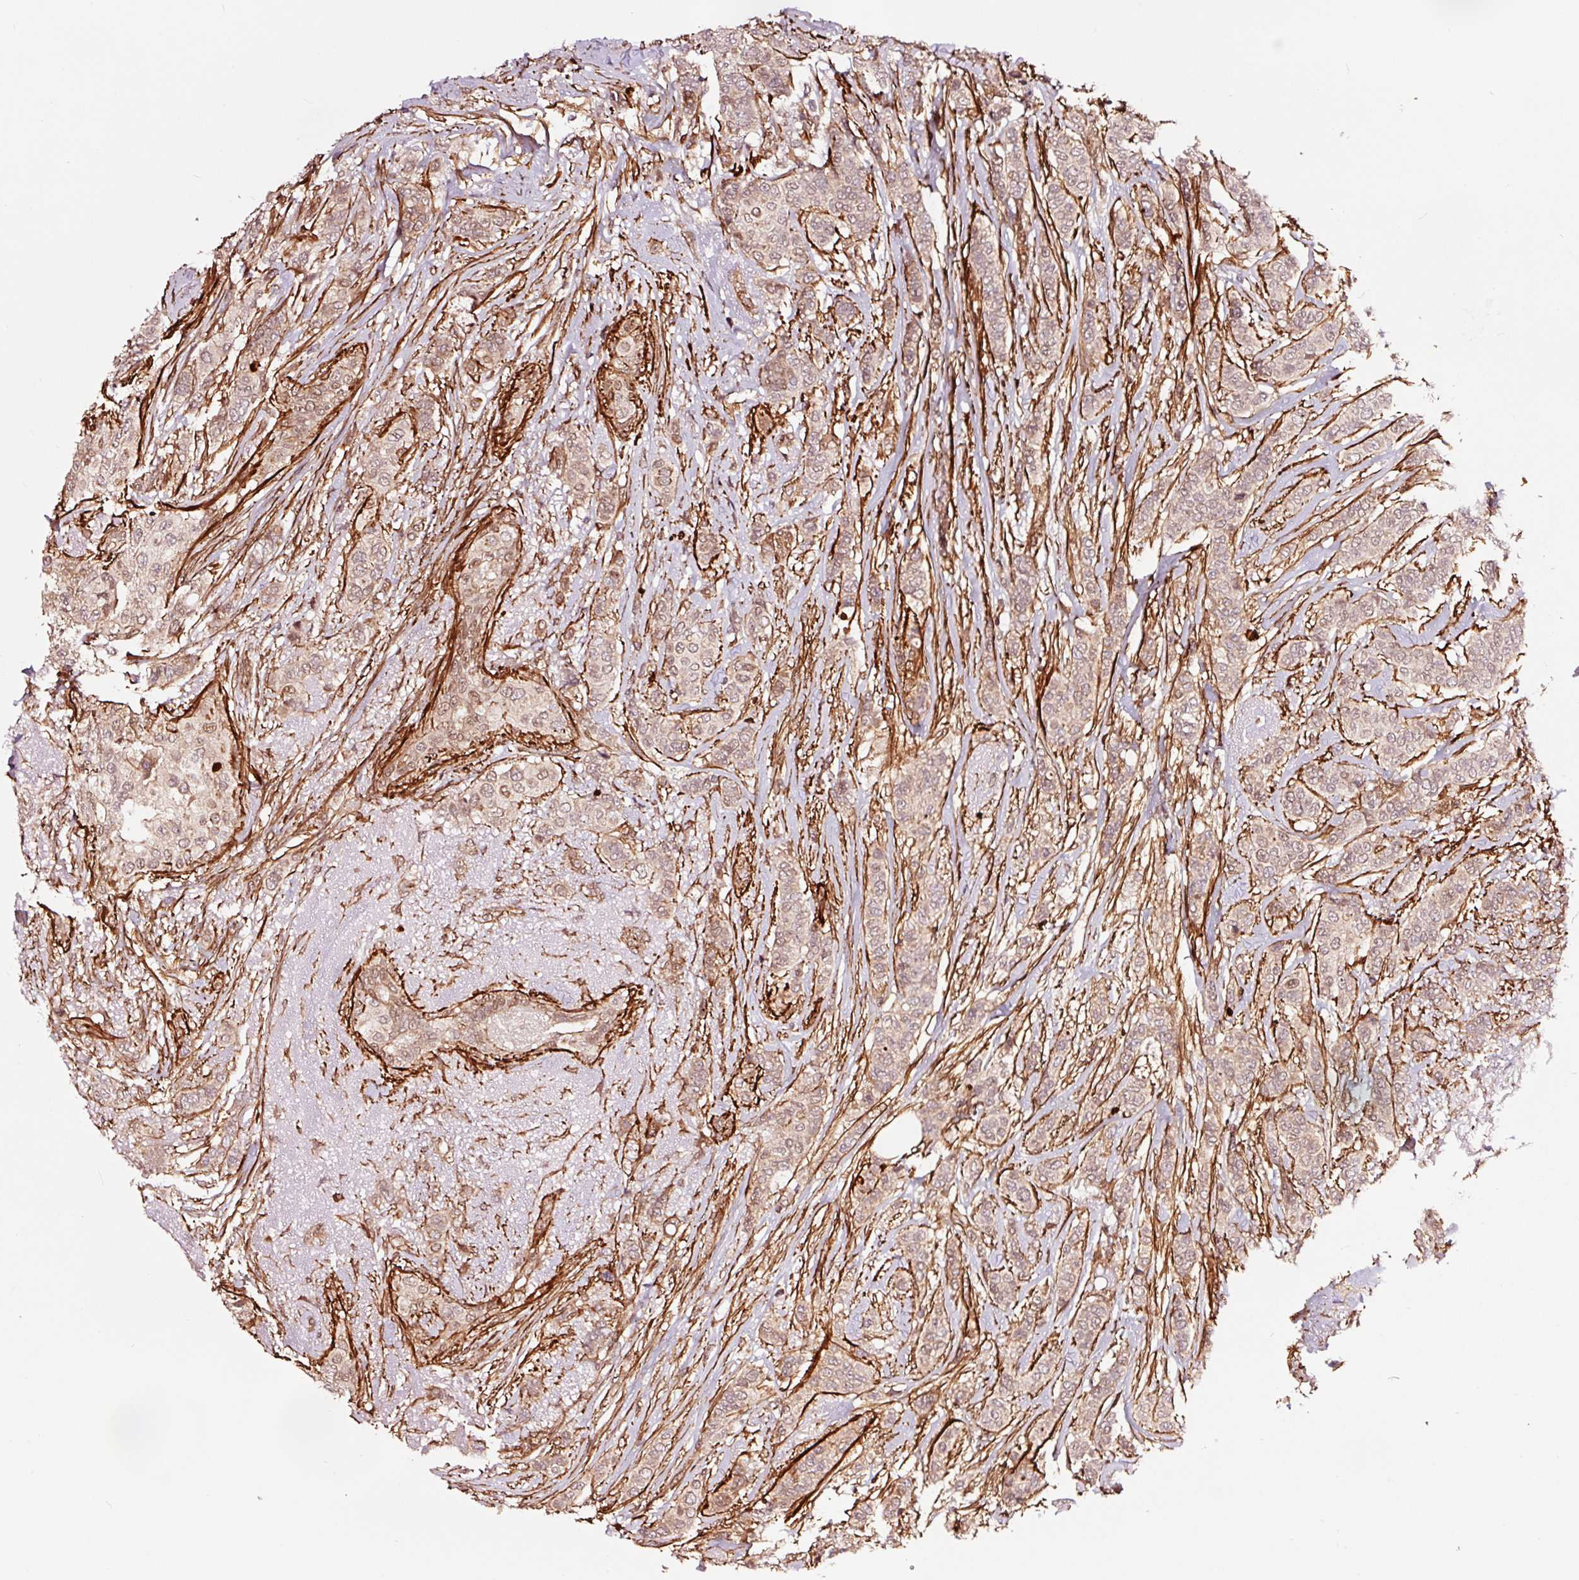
{"staining": {"intensity": "weak", "quantity": ">75%", "location": "nuclear"}, "tissue": "breast cancer", "cell_type": "Tumor cells", "image_type": "cancer", "snomed": [{"axis": "morphology", "description": "Lobular carcinoma"}, {"axis": "topography", "description": "Breast"}], "caption": "IHC (DAB) staining of breast cancer reveals weak nuclear protein staining in approximately >75% of tumor cells. Immunohistochemistry (ihc) stains the protein in brown and the nuclei are stained blue.", "gene": "TPM1", "patient": {"sex": "female", "age": 51}}